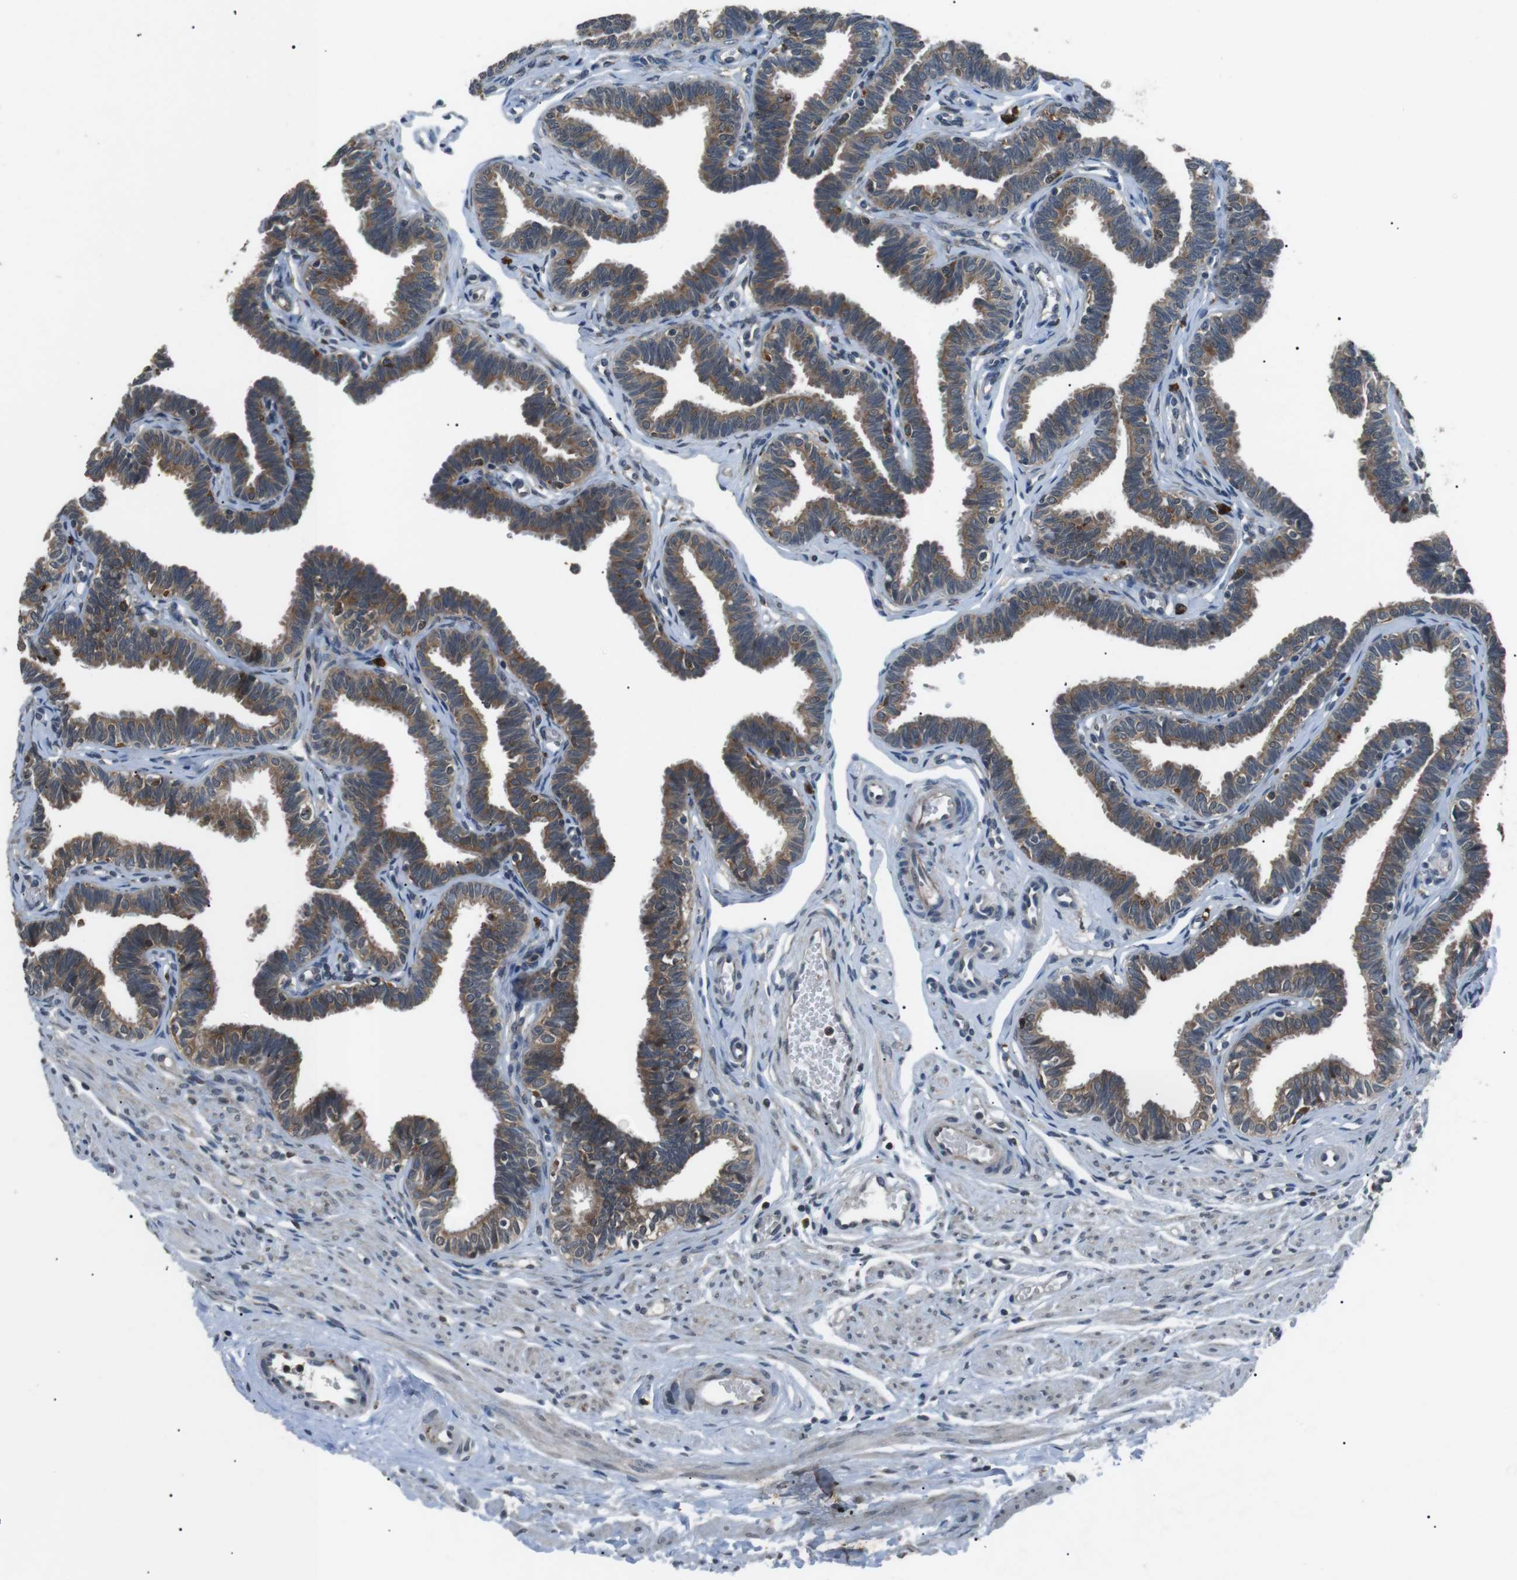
{"staining": {"intensity": "moderate", "quantity": ">75%", "location": "cytoplasmic/membranous"}, "tissue": "fallopian tube", "cell_type": "Glandular cells", "image_type": "normal", "snomed": [{"axis": "morphology", "description": "Normal tissue, NOS"}, {"axis": "topography", "description": "Fallopian tube"}, {"axis": "topography", "description": "Ovary"}], "caption": "An image of human fallopian tube stained for a protein demonstrates moderate cytoplasmic/membranous brown staining in glandular cells. The staining was performed using DAB to visualize the protein expression in brown, while the nuclei were stained in blue with hematoxylin (Magnification: 20x).", "gene": "NEK7", "patient": {"sex": "female", "age": 23}}